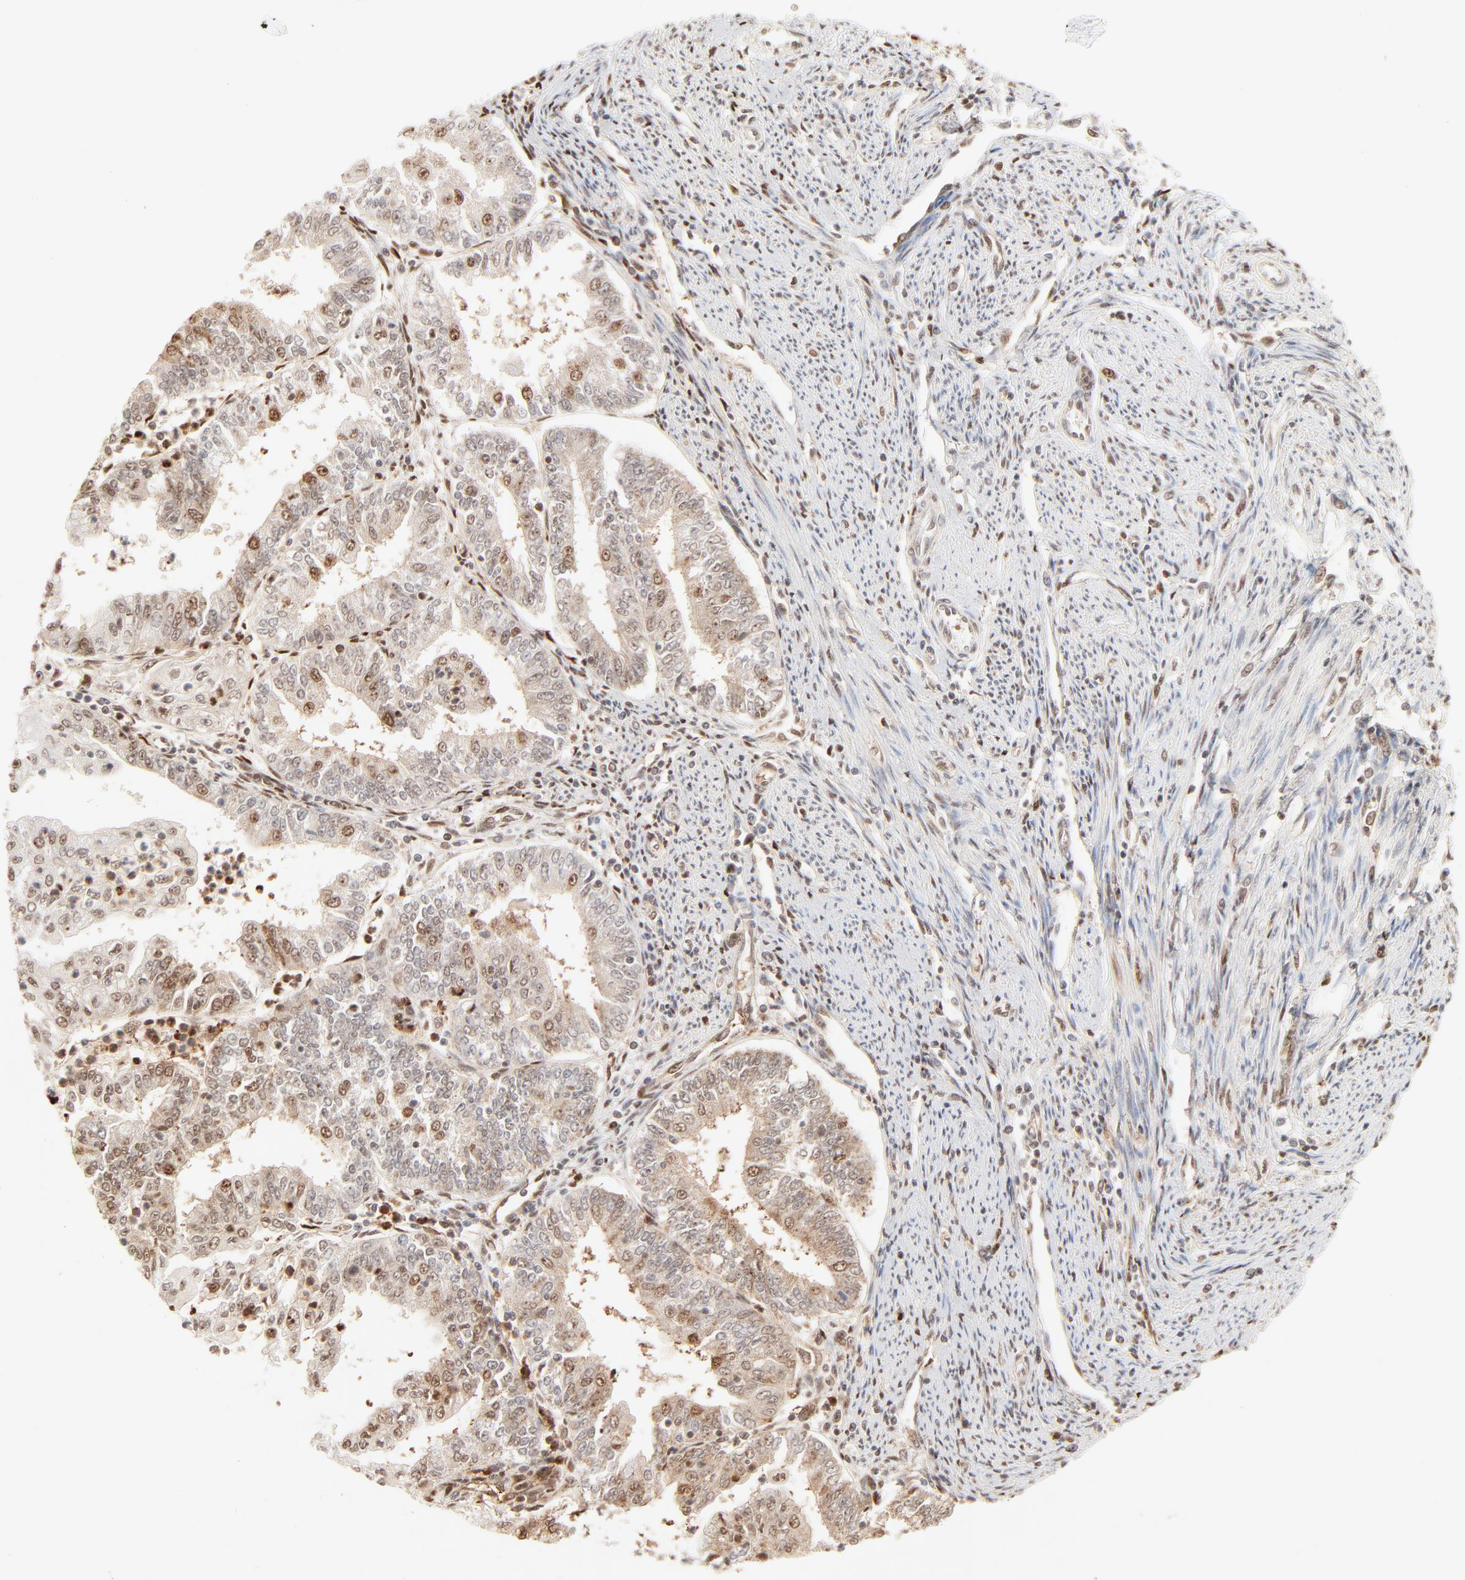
{"staining": {"intensity": "moderate", "quantity": "<25%", "location": "cytoplasmic/membranous,nuclear"}, "tissue": "endometrial cancer", "cell_type": "Tumor cells", "image_type": "cancer", "snomed": [{"axis": "morphology", "description": "Adenocarcinoma, NOS"}, {"axis": "topography", "description": "Endometrium"}], "caption": "This image displays IHC staining of human endometrial cancer, with low moderate cytoplasmic/membranous and nuclear staining in about <25% of tumor cells.", "gene": "FAM50A", "patient": {"sex": "female", "age": 75}}